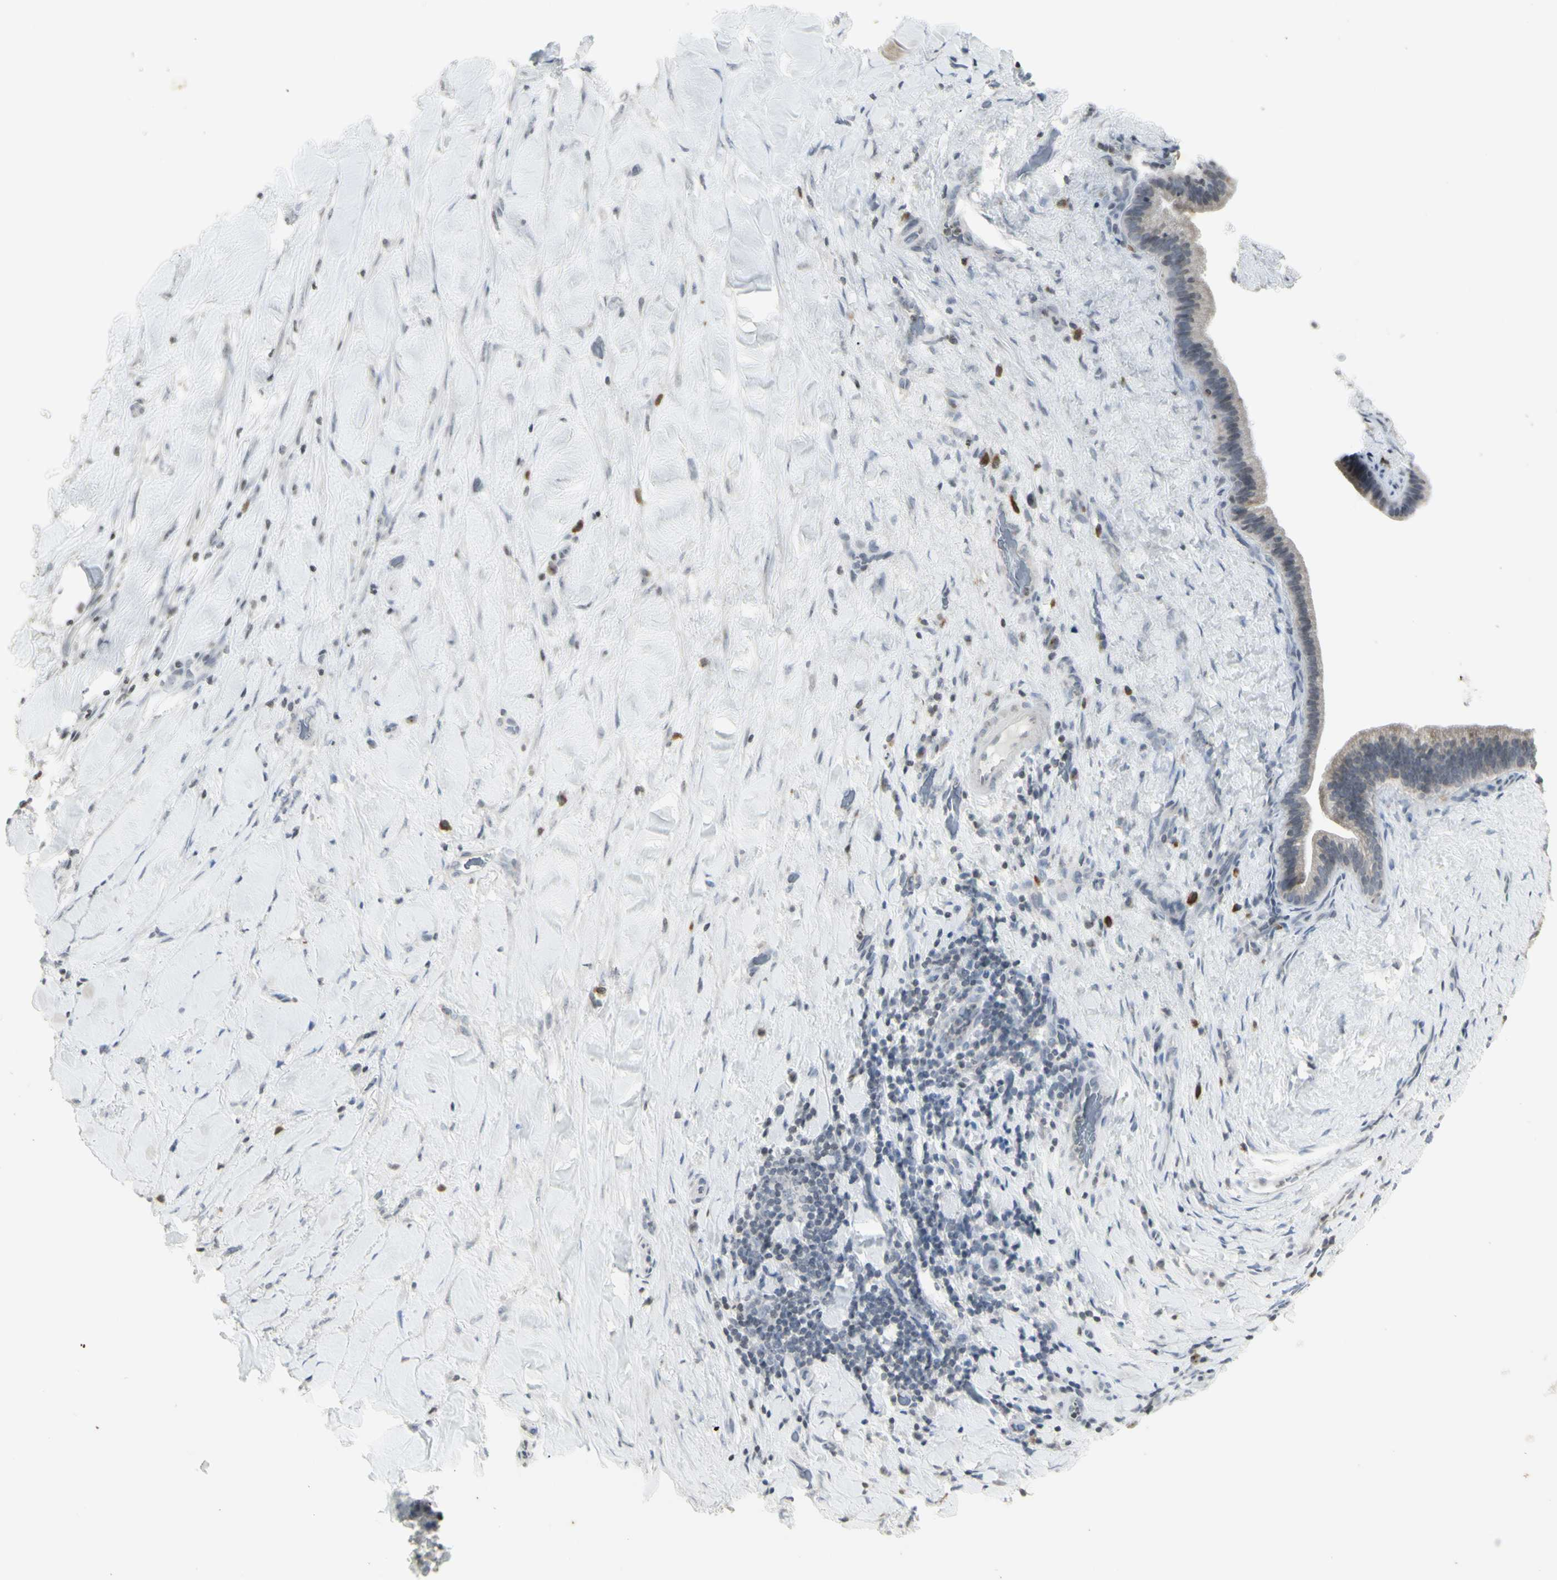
{"staining": {"intensity": "moderate", "quantity": "<25%", "location": "cytoplasmic/membranous"}, "tissue": "liver cancer", "cell_type": "Tumor cells", "image_type": "cancer", "snomed": [{"axis": "morphology", "description": "Cholangiocarcinoma"}, {"axis": "topography", "description": "Liver"}], "caption": "Immunohistochemistry (IHC) (DAB) staining of human liver cancer exhibits moderate cytoplasmic/membranous protein expression in approximately <25% of tumor cells.", "gene": "MUC5AC", "patient": {"sex": "female", "age": 67}}